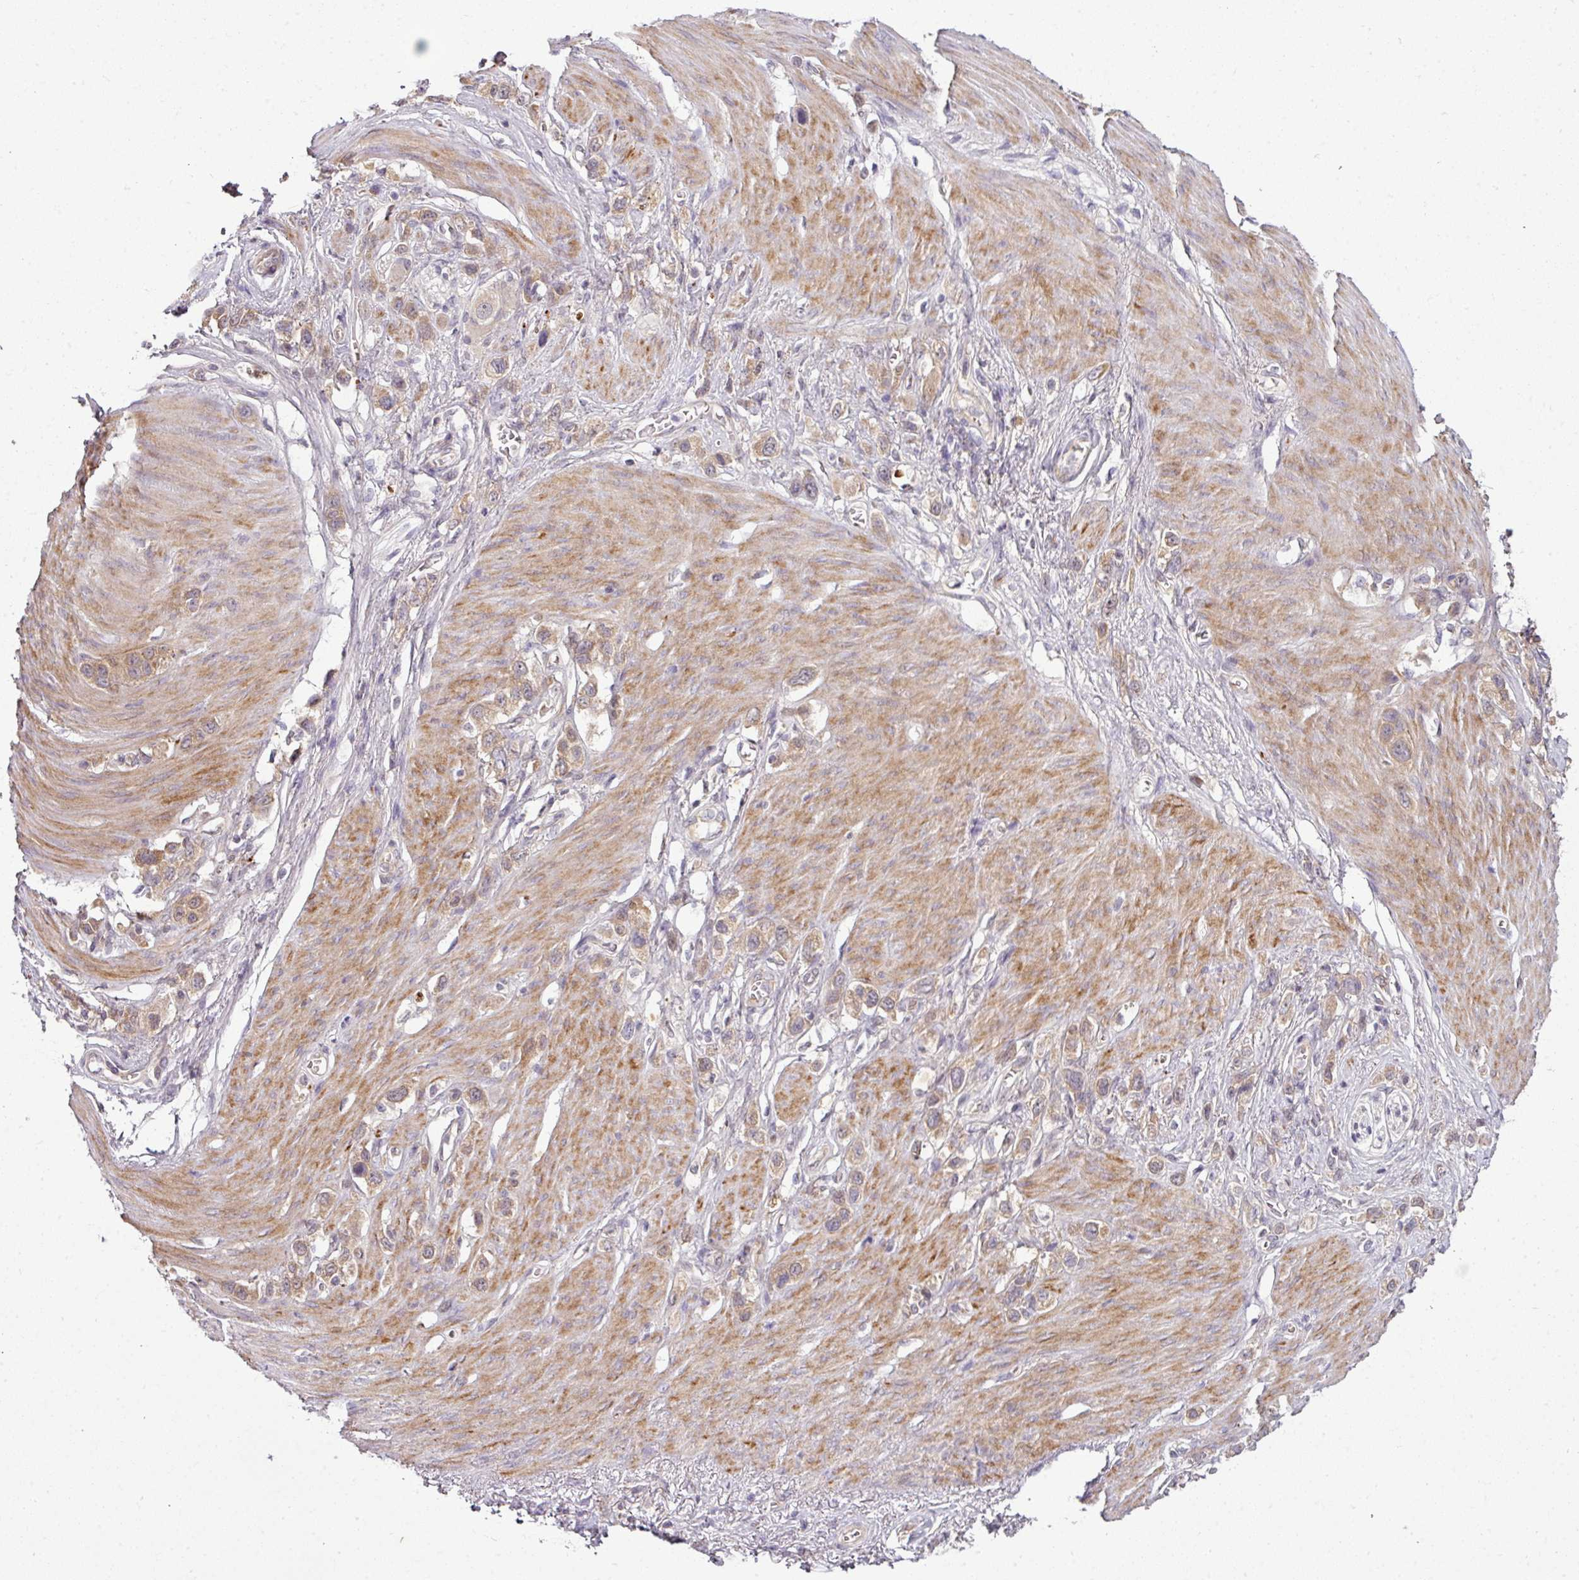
{"staining": {"intensity": "weak", "quantity": ">75%", "location": "cytoplasmic/membranous"}, "tissue": "stomach cancer", "cell_type": "Tumor cells", "image_type": "cancer", "snomed": [{"axis": "morphology", "description": "Adenocarcinoma, NOS"}, {"axis": "topography", "description": "Stomach"}], "caption": "There is low levels of weak cytoplasmic/membranous positivity in tumor cells of stomach cancer, as demonstrated by immunohistochemical staining (brown color).", "gene": "DERPC", "patient": {"sex": "female", "age": 65}}